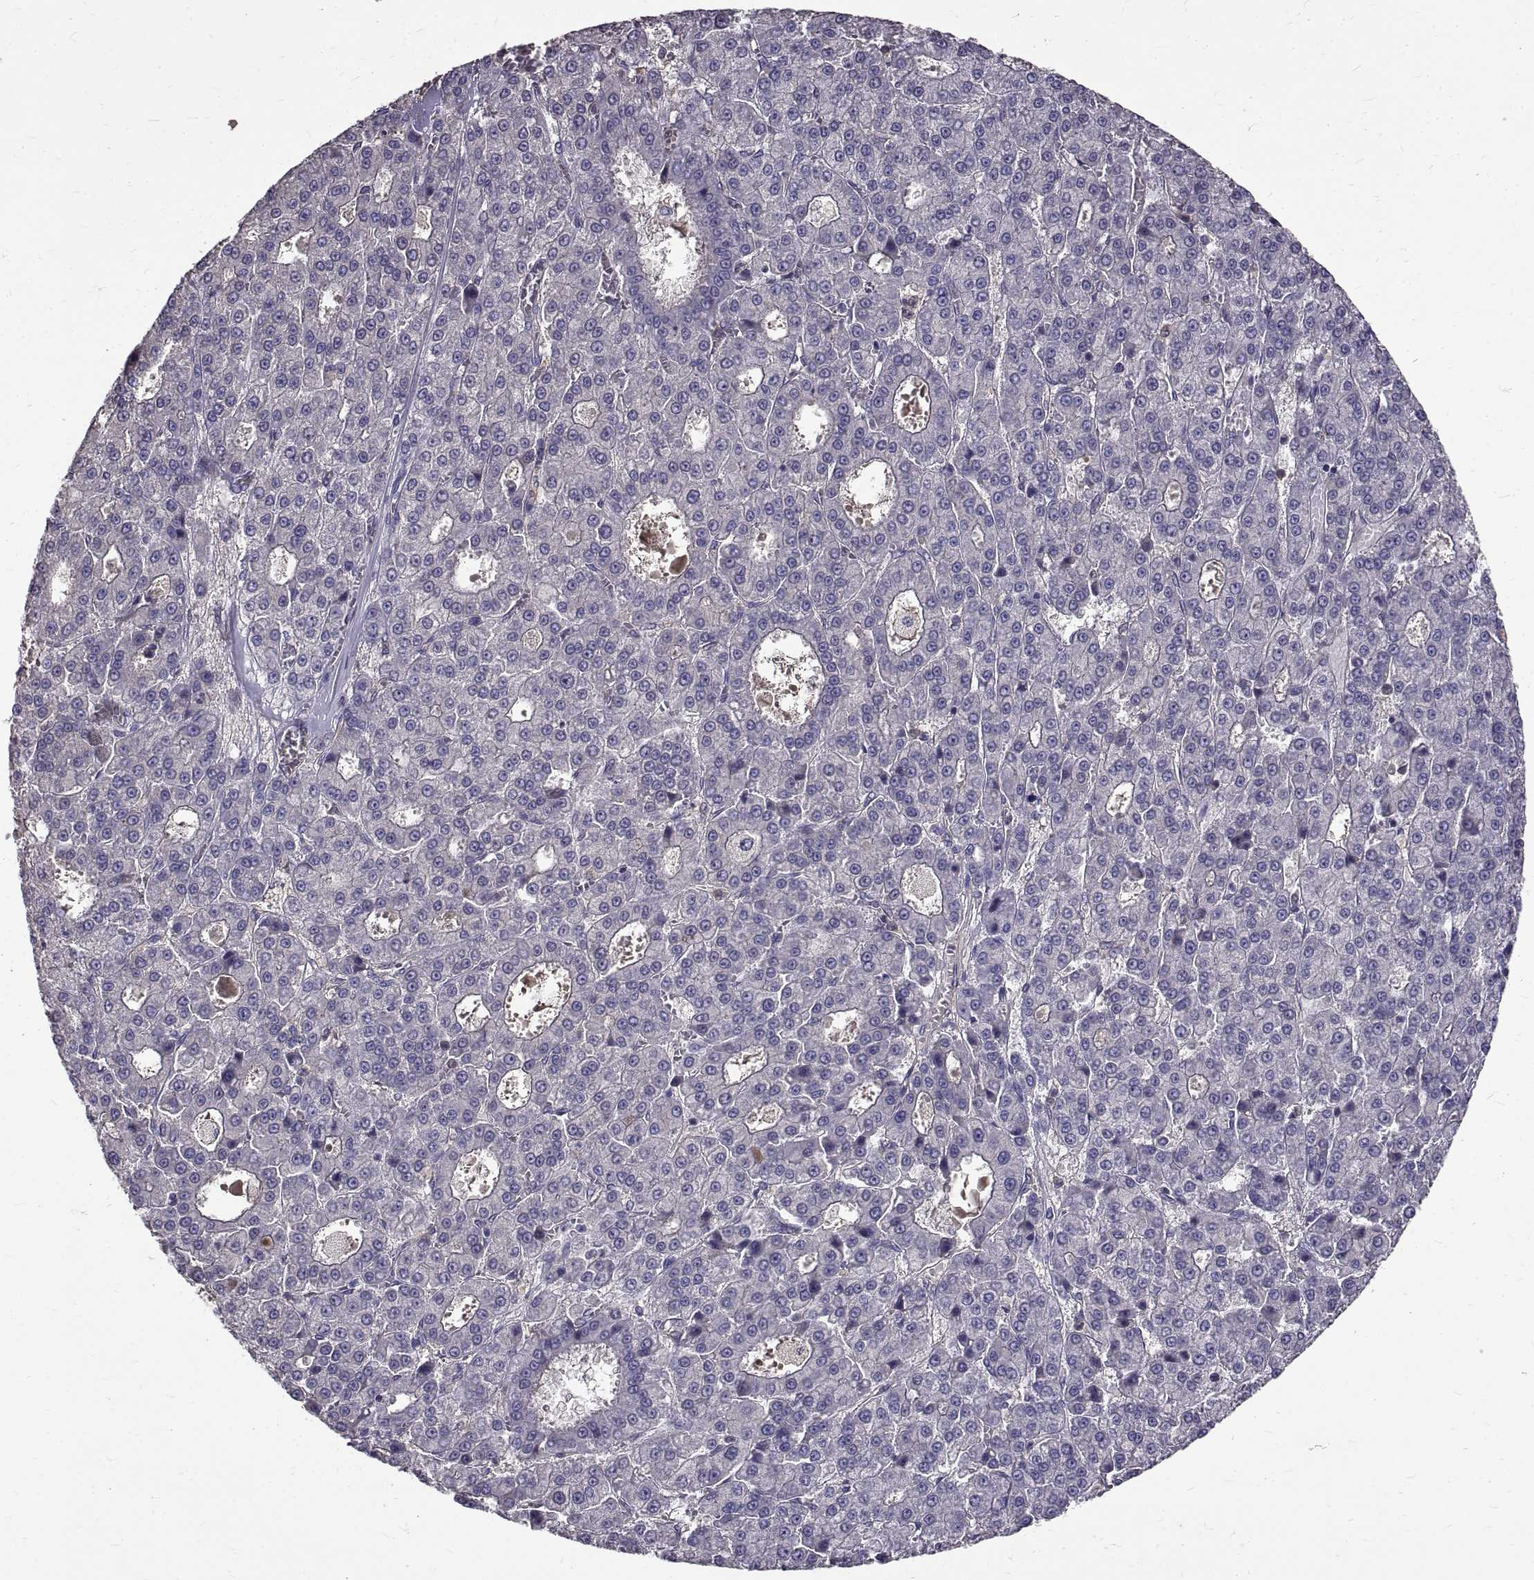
{"staining": {"intensity": "negative", "quantity": "none", "location": "none"}, "tissue": "liver cancer", "cell_type": "Tumor cells", "image_type": "cancer", "snomed": [{"axis": "morphology", "description": "Carcinoma, Hepatocellular, NOS"}, {"axis": "topography", "description": "Liver"}], "caption": "IHC of human liver hepatocellular carcinoma exhibits no staining in tumor cells.", "gene": "PEA15", "patient": {"sex": "male", "age": 70}}